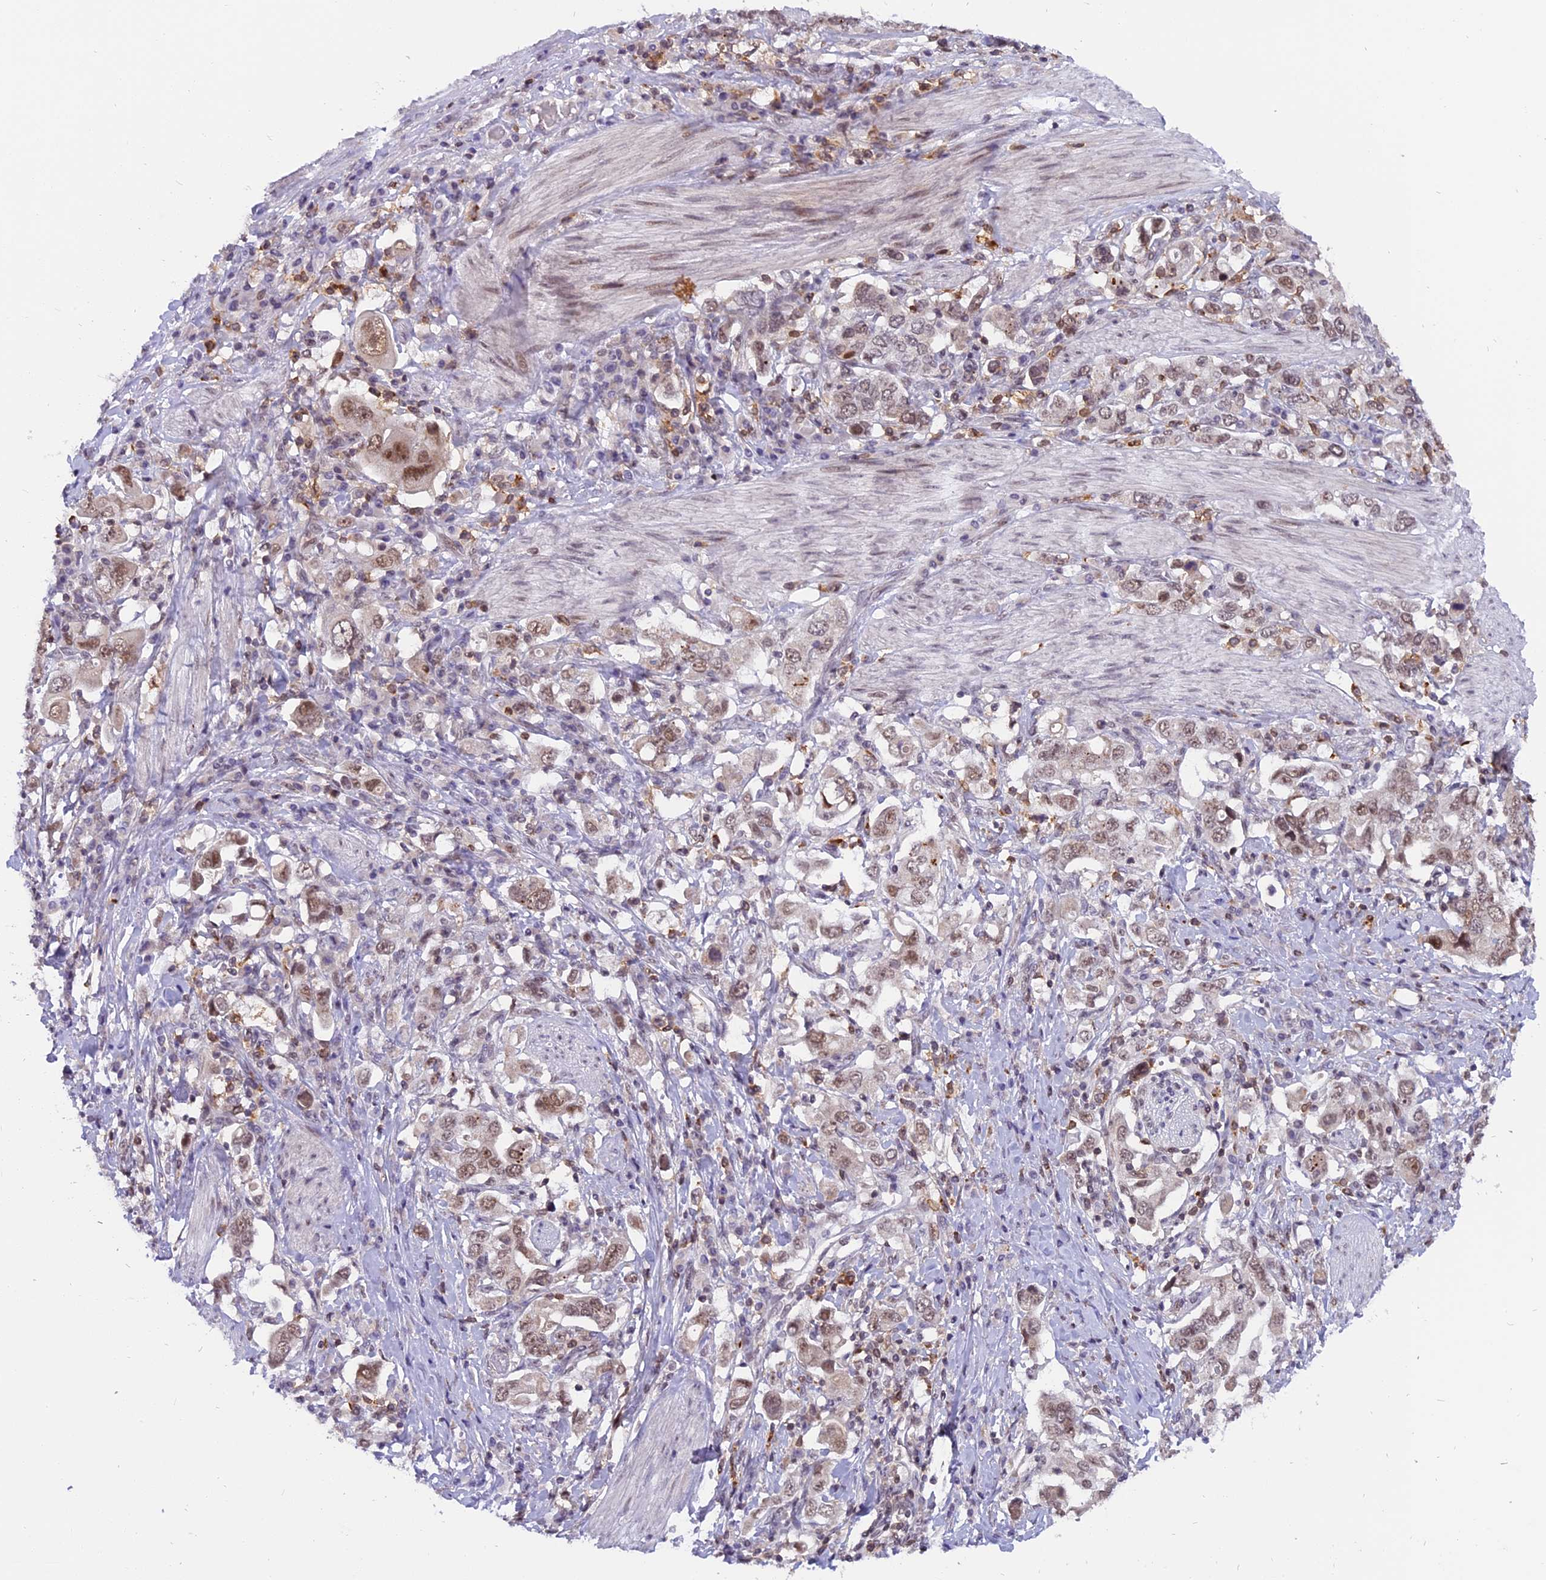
{"staining": {"intensity": "moderate", "quantity": ">75%", "location": "nuclear"}, "tissue": "stomach cancer", "cell_type": "Tumor cells", "image_type": "cancer", "snomed": [{"axis": "morphology", "description": "Adenocarcinoma, NOS"}, {"axis": "topography", "description": "Stomach, upper"}, {"axis": "topography", "description": "Stomach"}], "caption": "A brown stain labels moderate nuclear expression of a protein in human stomach cancer tumor cells.", "gene": "TADA3", "patient": {"sex": "male", "age": 62}}